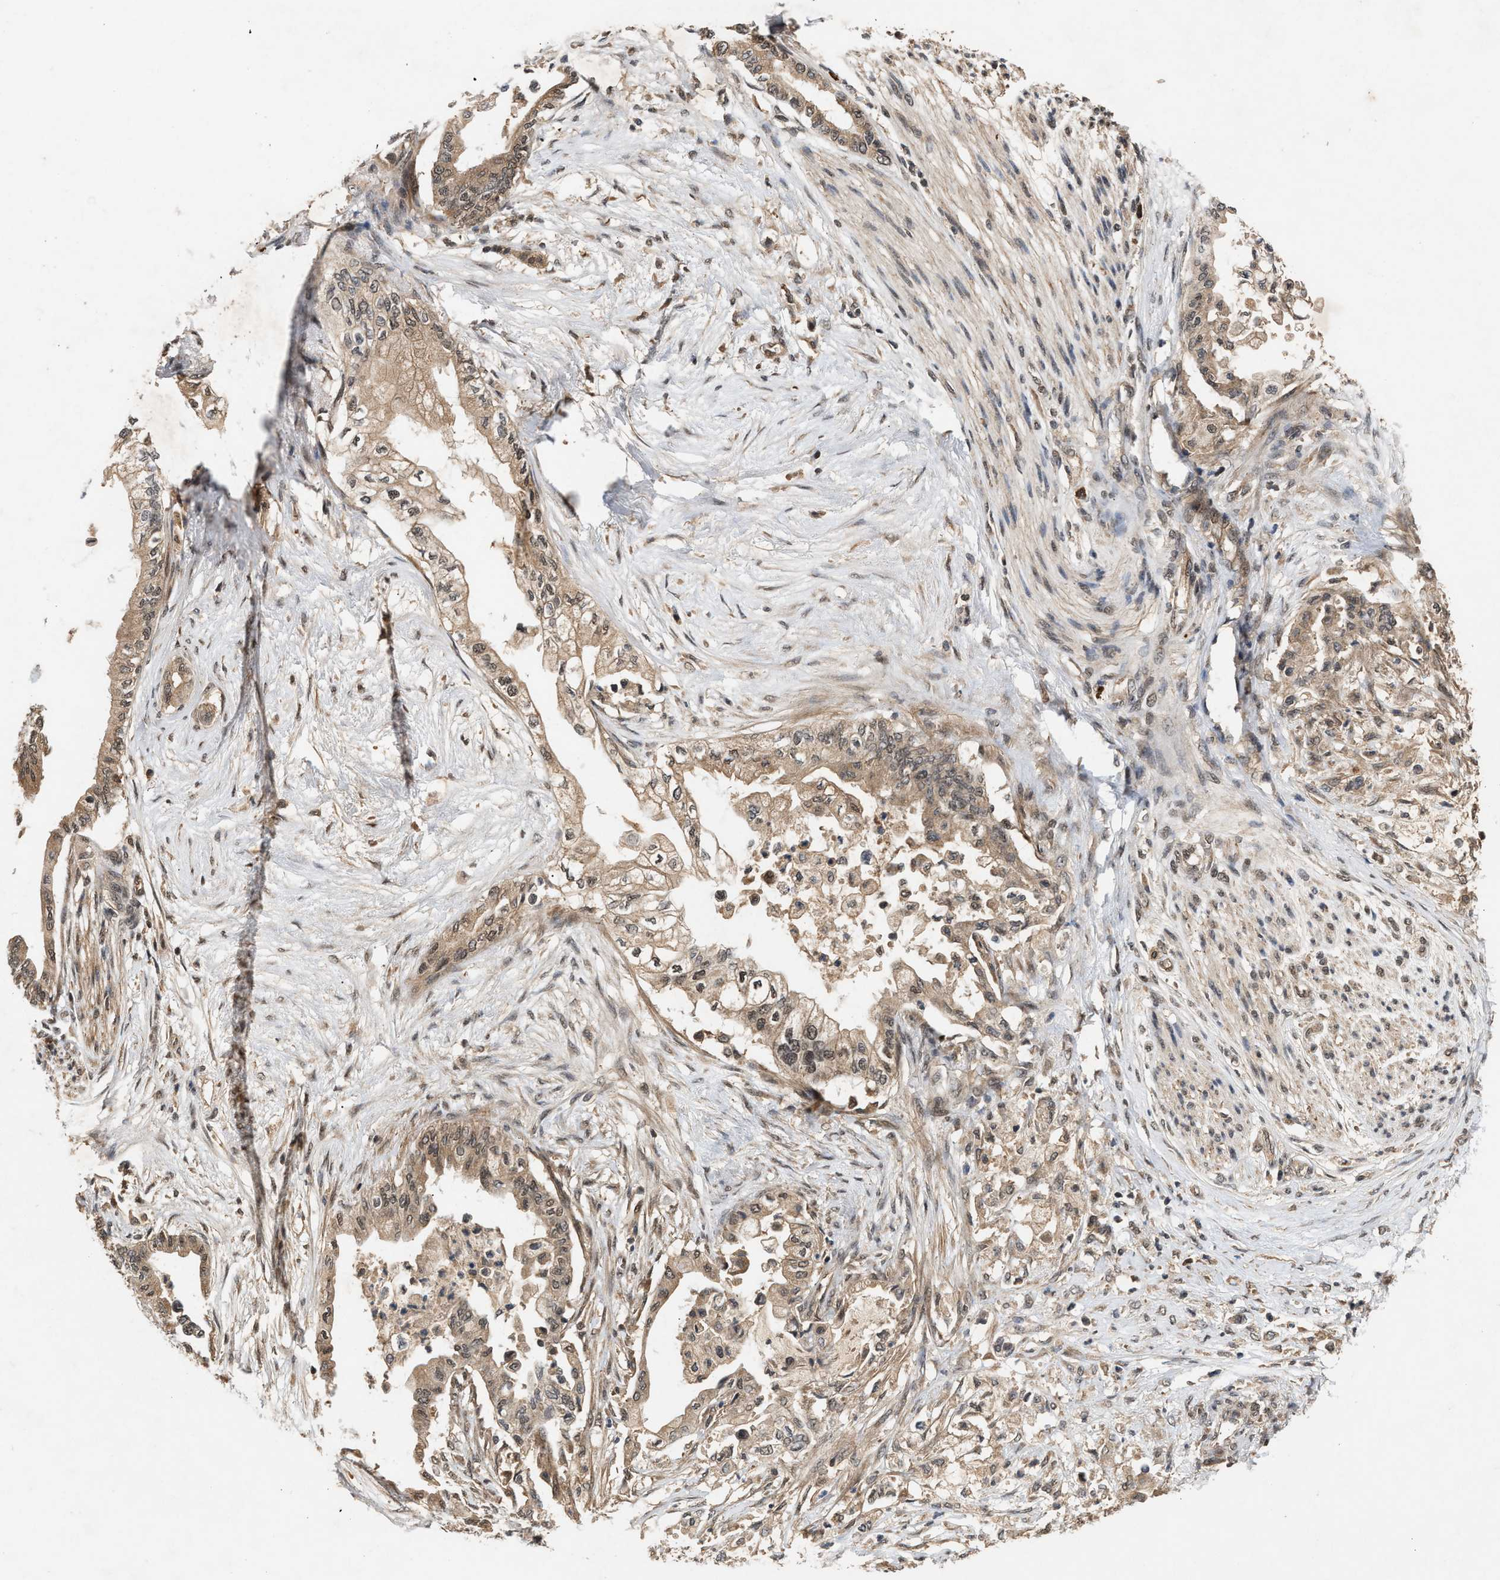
{"staining": {"intensity": "weak", "quantity": ">75%", "location": "cytoplasmic/membranous,nuclear"}, "tissue": "pancreatic cancer", "cell_type": "Tumor cells", "image_type": "cancer", "snomed": [{"axis": "morphology", "description": "Normal tissue, NOS"}, {"axis": "morphology", "description": "Adenocarcinoma, NOS"}, {"axis": "topography", "description": "Pancreas"}, {"axis": "topography", "description": "Duodenum"}], "caption": "DAB (3,3'-diaminobenzidine) immunohistochemical staining of pancreatic cancer exhibits weak cytoplasmic/membranous and nuclear protein expression in approximately >75% of tumor cells. The protein of interest is shown in brown color, while the nuclei are stained blue.", "gene": "RUSC2", "patient": {"sex": "female", "age": 60}}